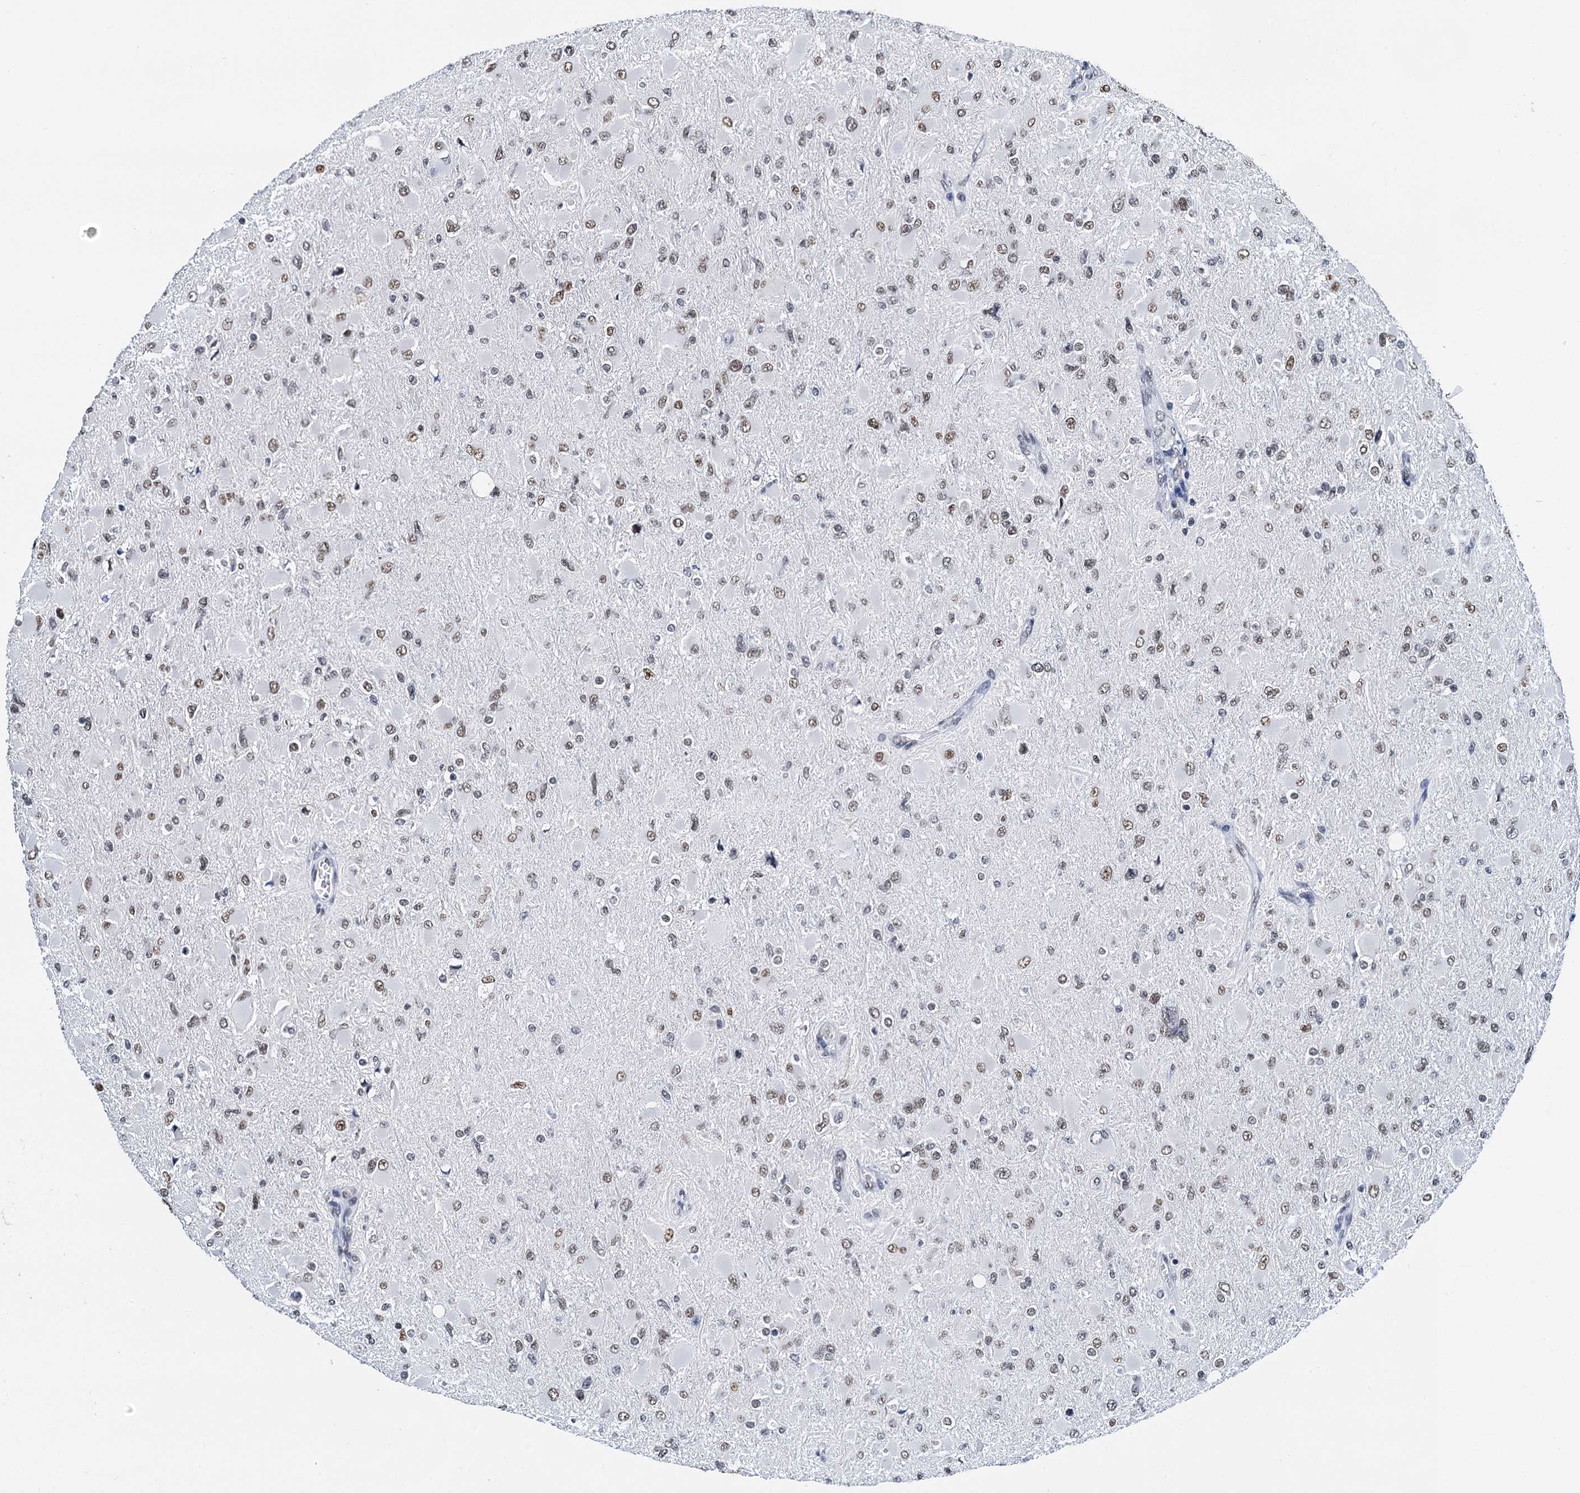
{"staining": {"intensity": "moderate", "quantity": ">75%", "location": "nuclear"}, "tissue": "glioma", "cell_type": "Tumor cells", "image_type": "cancer", "snomed": [{"axis": "morphology", "description": "Glioma, malignant, High grade"}, {"axis": "topography", "description": "Cerebral cortex"}], "caption": "Malignant high-grade glioma stained with a brown dye reveals moderate nuclear positive expression in about >75% of tumor cells.", "gene": "SLTM", "patient": {"sex": "female", "age": 36}}